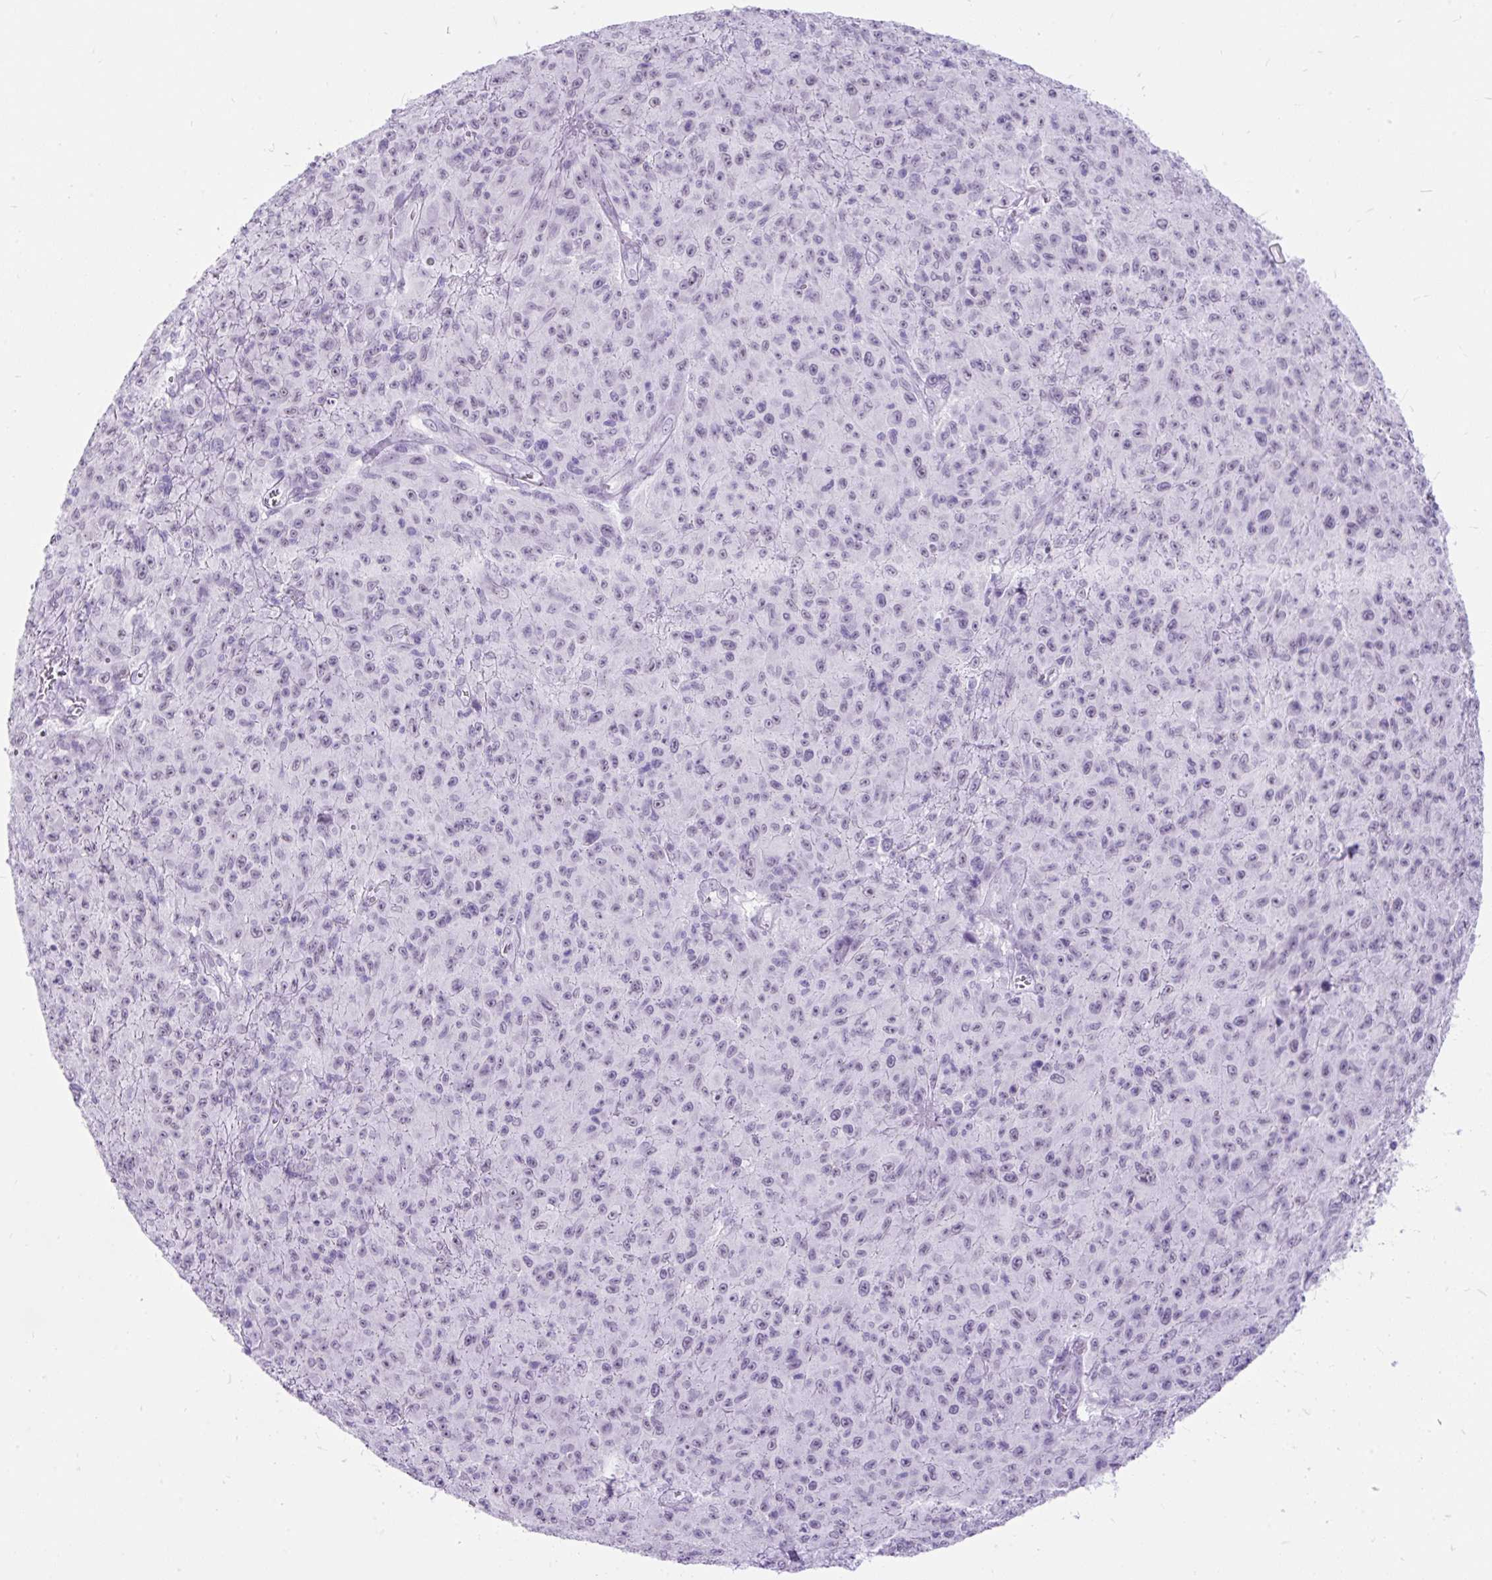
{"staining": {"intensity": "negative", "quantity": "none", "location": "none"}, "tissue": "melanoma", "cell_type": "Tumor cells", "image_type": "cancer", "snomed": [{"axis": "morphology", "description": "Malignant melanoma, NOS"}, {"axis": "topography", "description": "Skin"}], "caption": "Immunohistochemical staining of human malignant melanoma reveals no significant staining in tumor cells.", "gene": "SCGB1A1", "patient": {"sex": "male", "age": 46}}